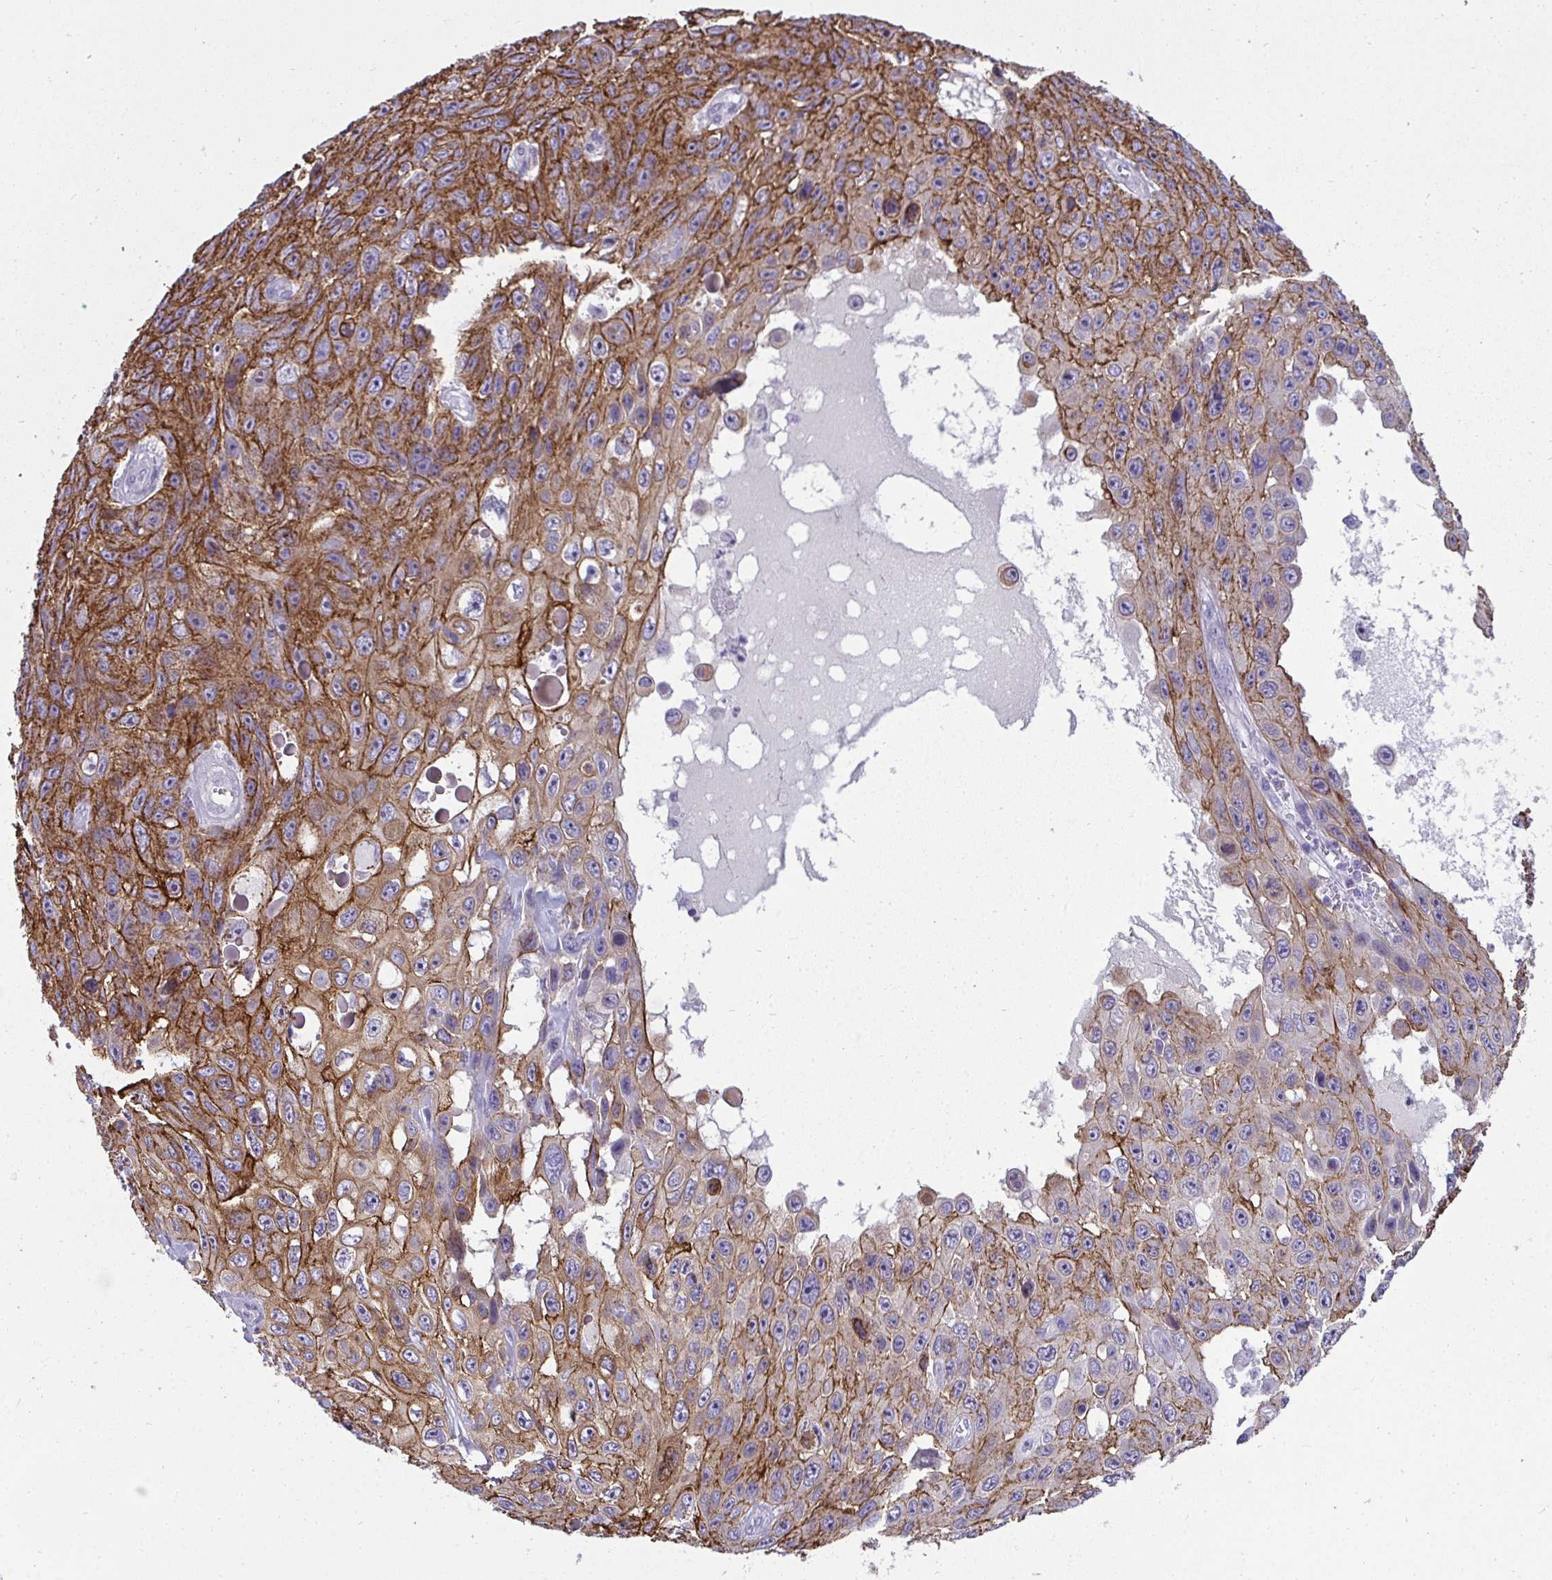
{"staining": {"intensity": "strong", "quantity": "25%-75%", "location": "cytoplasmic/membranous"}, "tissue": "skin cancer", "cell_type": "Tumor cells", "image_type": "cancer", "snomed": [{"axis": "morphology", "description": "Squamous cell carcinoma, NOS"}, {"axis": "topography", "description": "Skin"}], "caption": "This image demonstrates squamous cell carcinoma (skin) stained with immunohistochemistry to label a protein in brown. The cytoplasmic/membranous of tumor cells show strong positivity for the protein. Nuclei are counter-stained blue.", "gene": "AK5", "patient": {"sex": "male", "age": 82}}